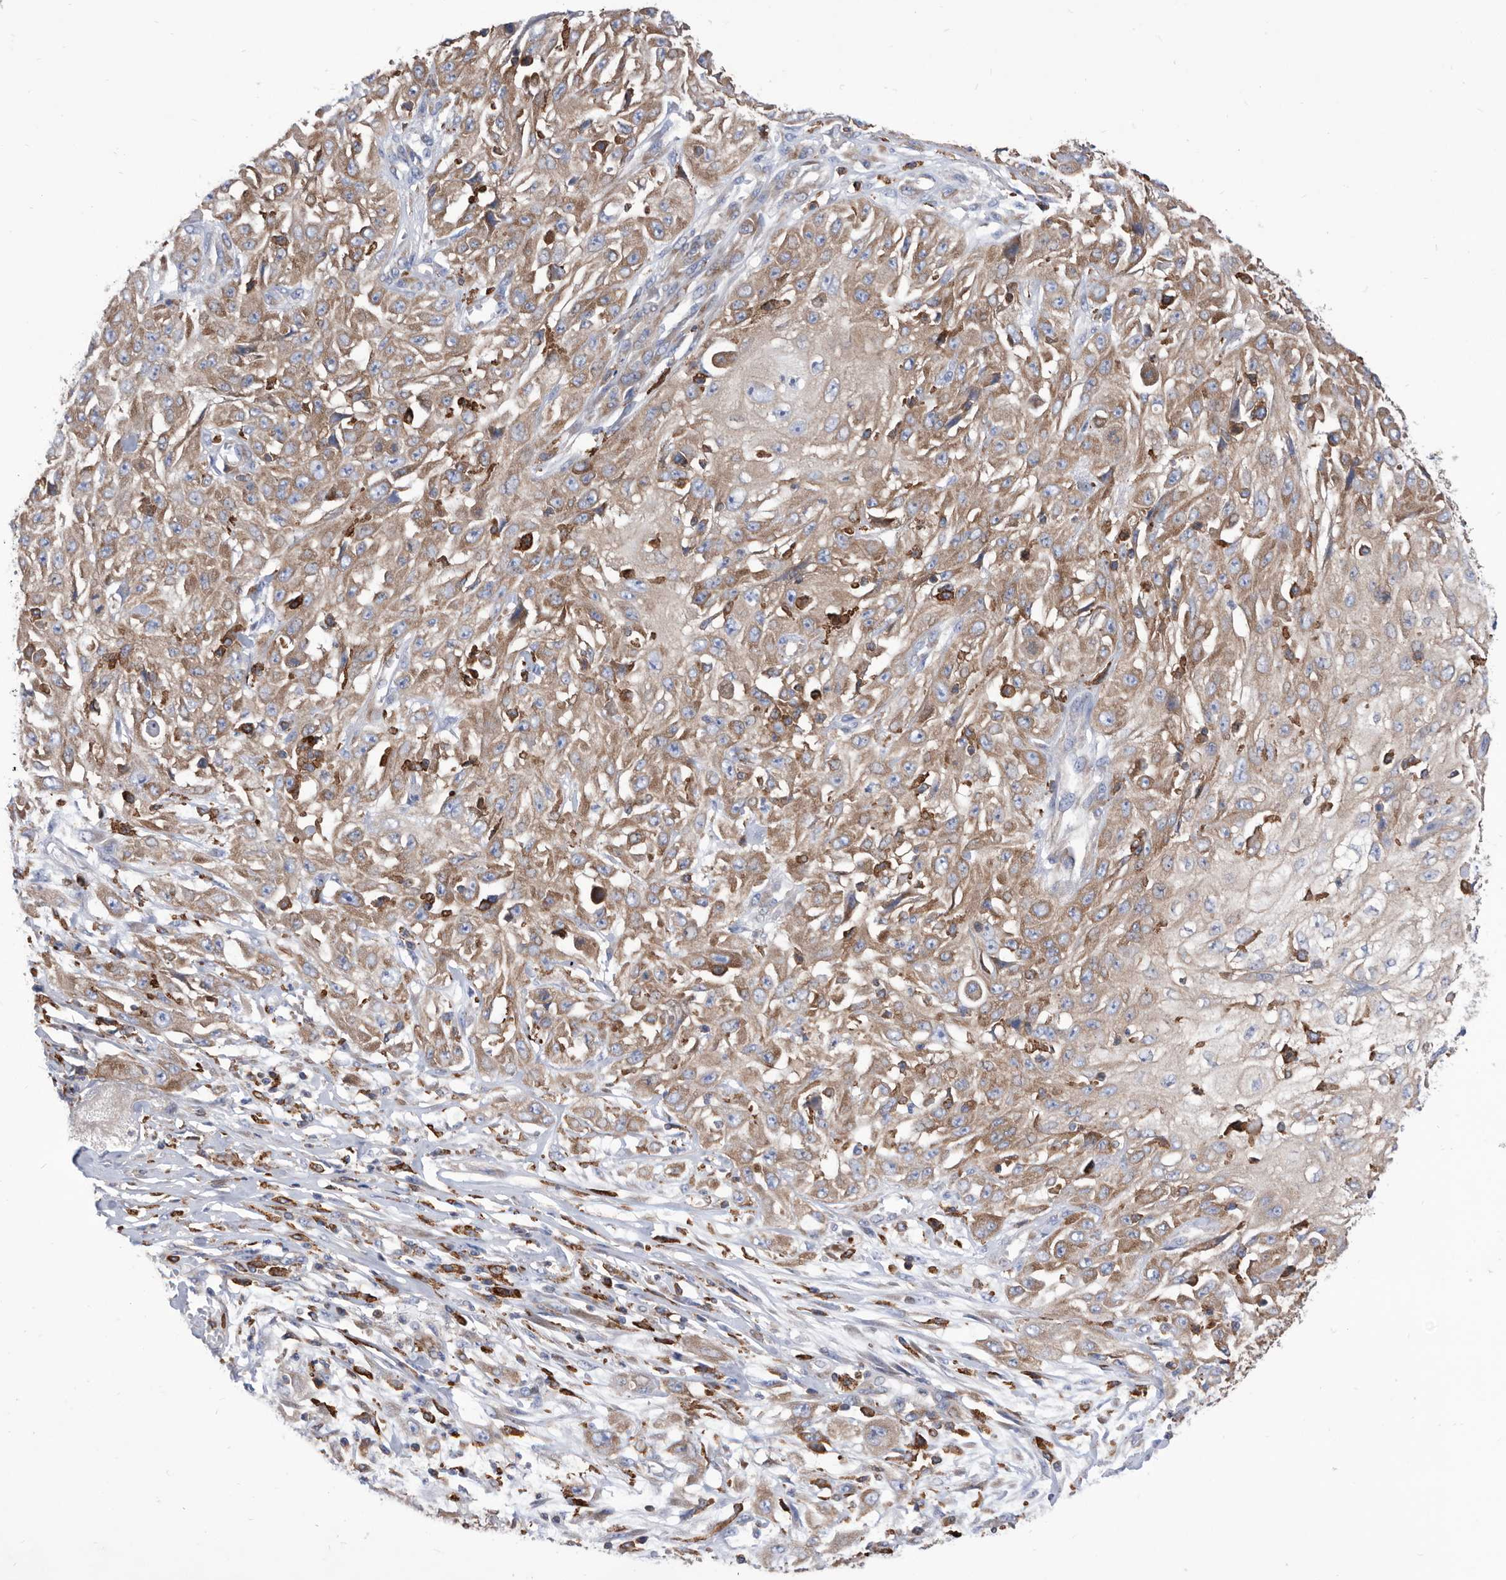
{"staining": {"intensity": "moderate", "quantity": ">75%", "location": "cytoplasmic/membranous"}, "tissue": "skin cancer", "cell_type": "Tumor cells", "image_type": "cancer", "snomed": [{"axis": "morphology", "description": "Squamous cell carcinoma, NOS"}, {"axis": "morphology", "description": "Squamous cell carcinoma, metastatic, NOS"}, {"axis": "topography", "description": "Skin"}, {"axis": "topography", "description": "Lymph node"}], "caption": "Immunohistochemical staining of human skin cancer (metastatic squamous cell carcinoma) displays medium levels of moderate cytoplasmic/membranous protein expression in about >75% of tumor cells.", "gene": "SMG7", "patient": {"sex": "male", "age": 75}}